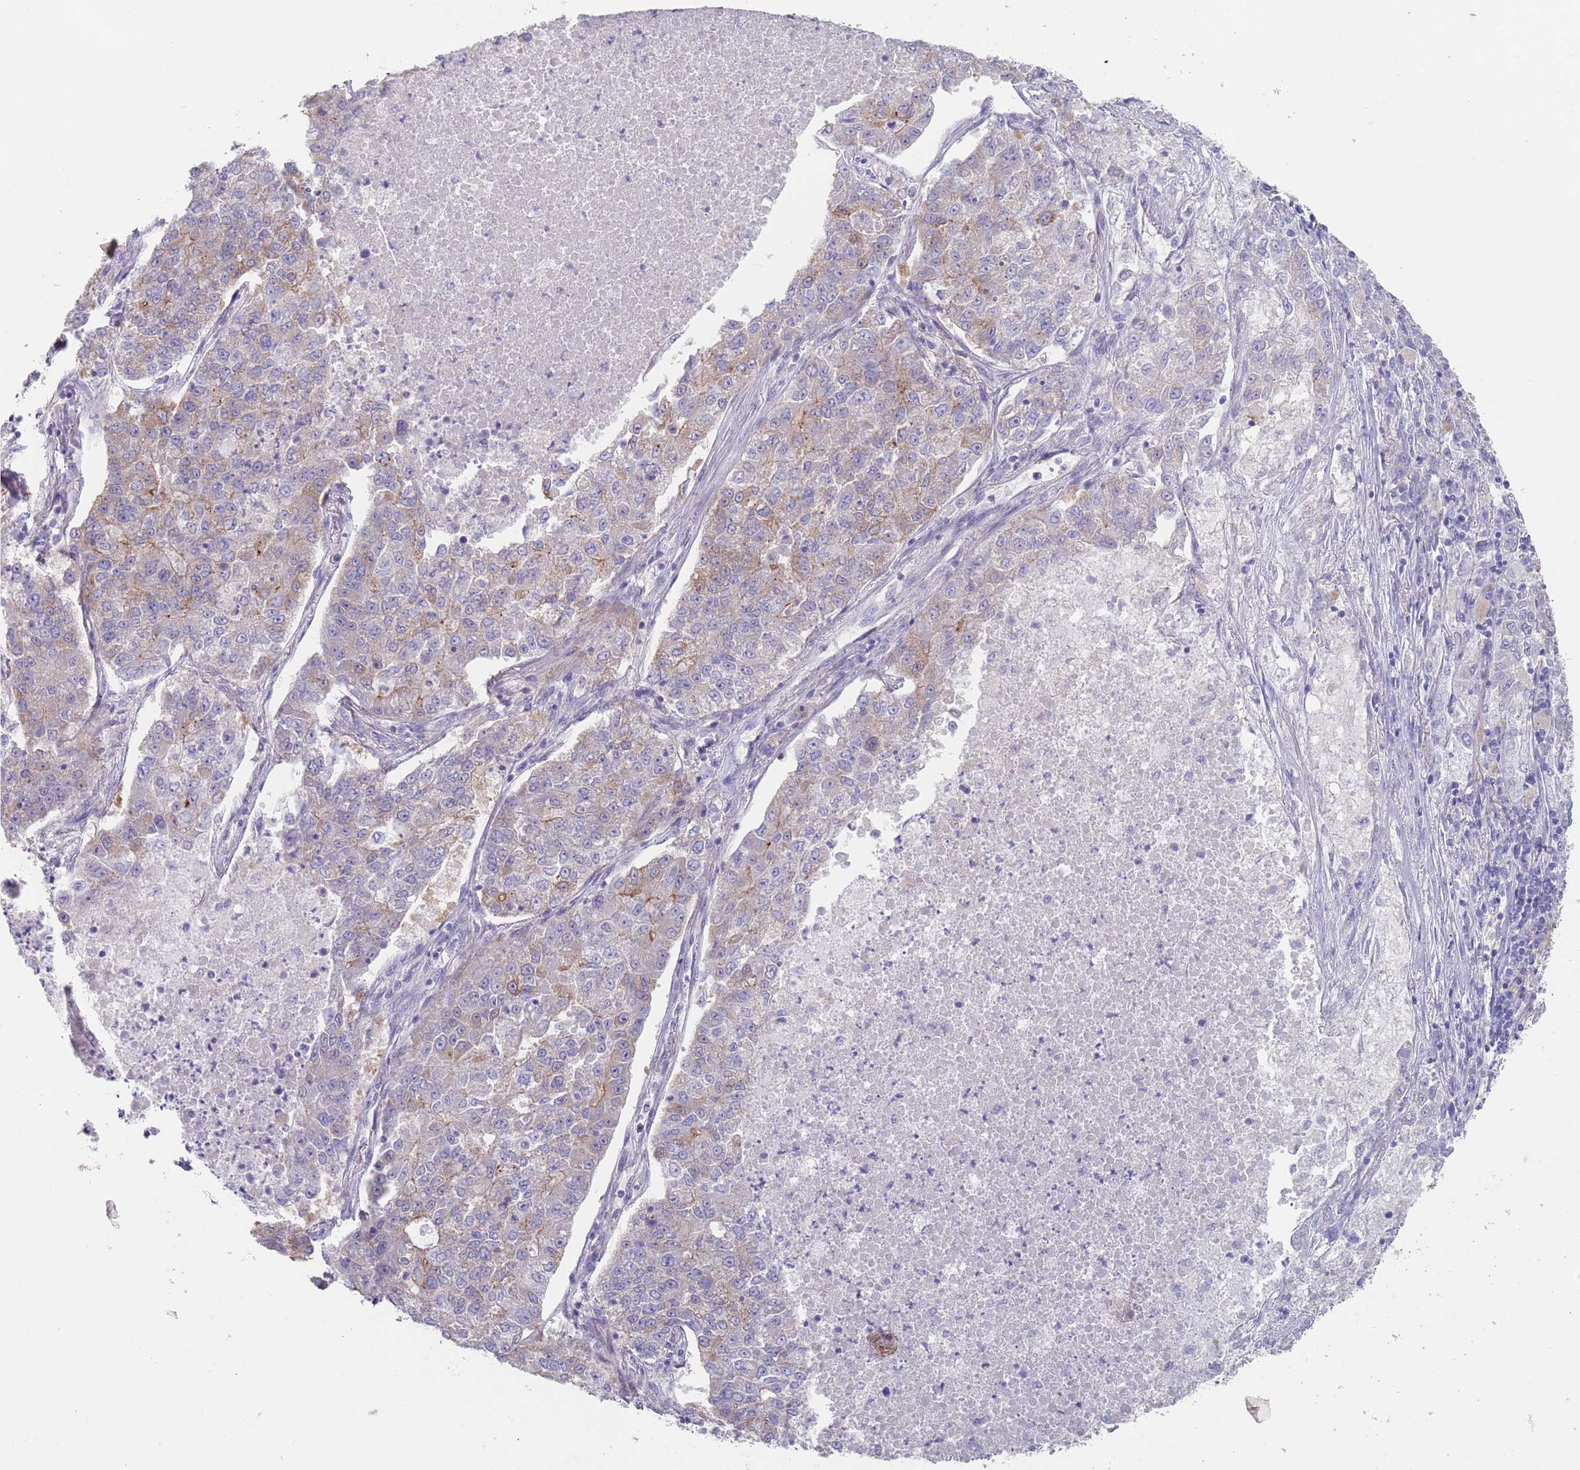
{"staining": {"intensity": "weak", "quantity": "<25%", "location": "cytoplasmic/membranous"}, "tissue": "lung cancer", "cell_type": "Tumor cells", "image_type": "cancer", "snomed": [{"axis": "morphology", "description": "Adenocarcinoma, NOS"}, {"axis": "topography", "description": "Lung"}], "caption": "This photomicrograph is of lung cancer stained with immunohistochemistry to label a protein in brown with the nuclei are counter-stained blue. There is no positivity in tumor cells.", "gene": "APPL2", "patient": {"sex": "male", "age": 49}}